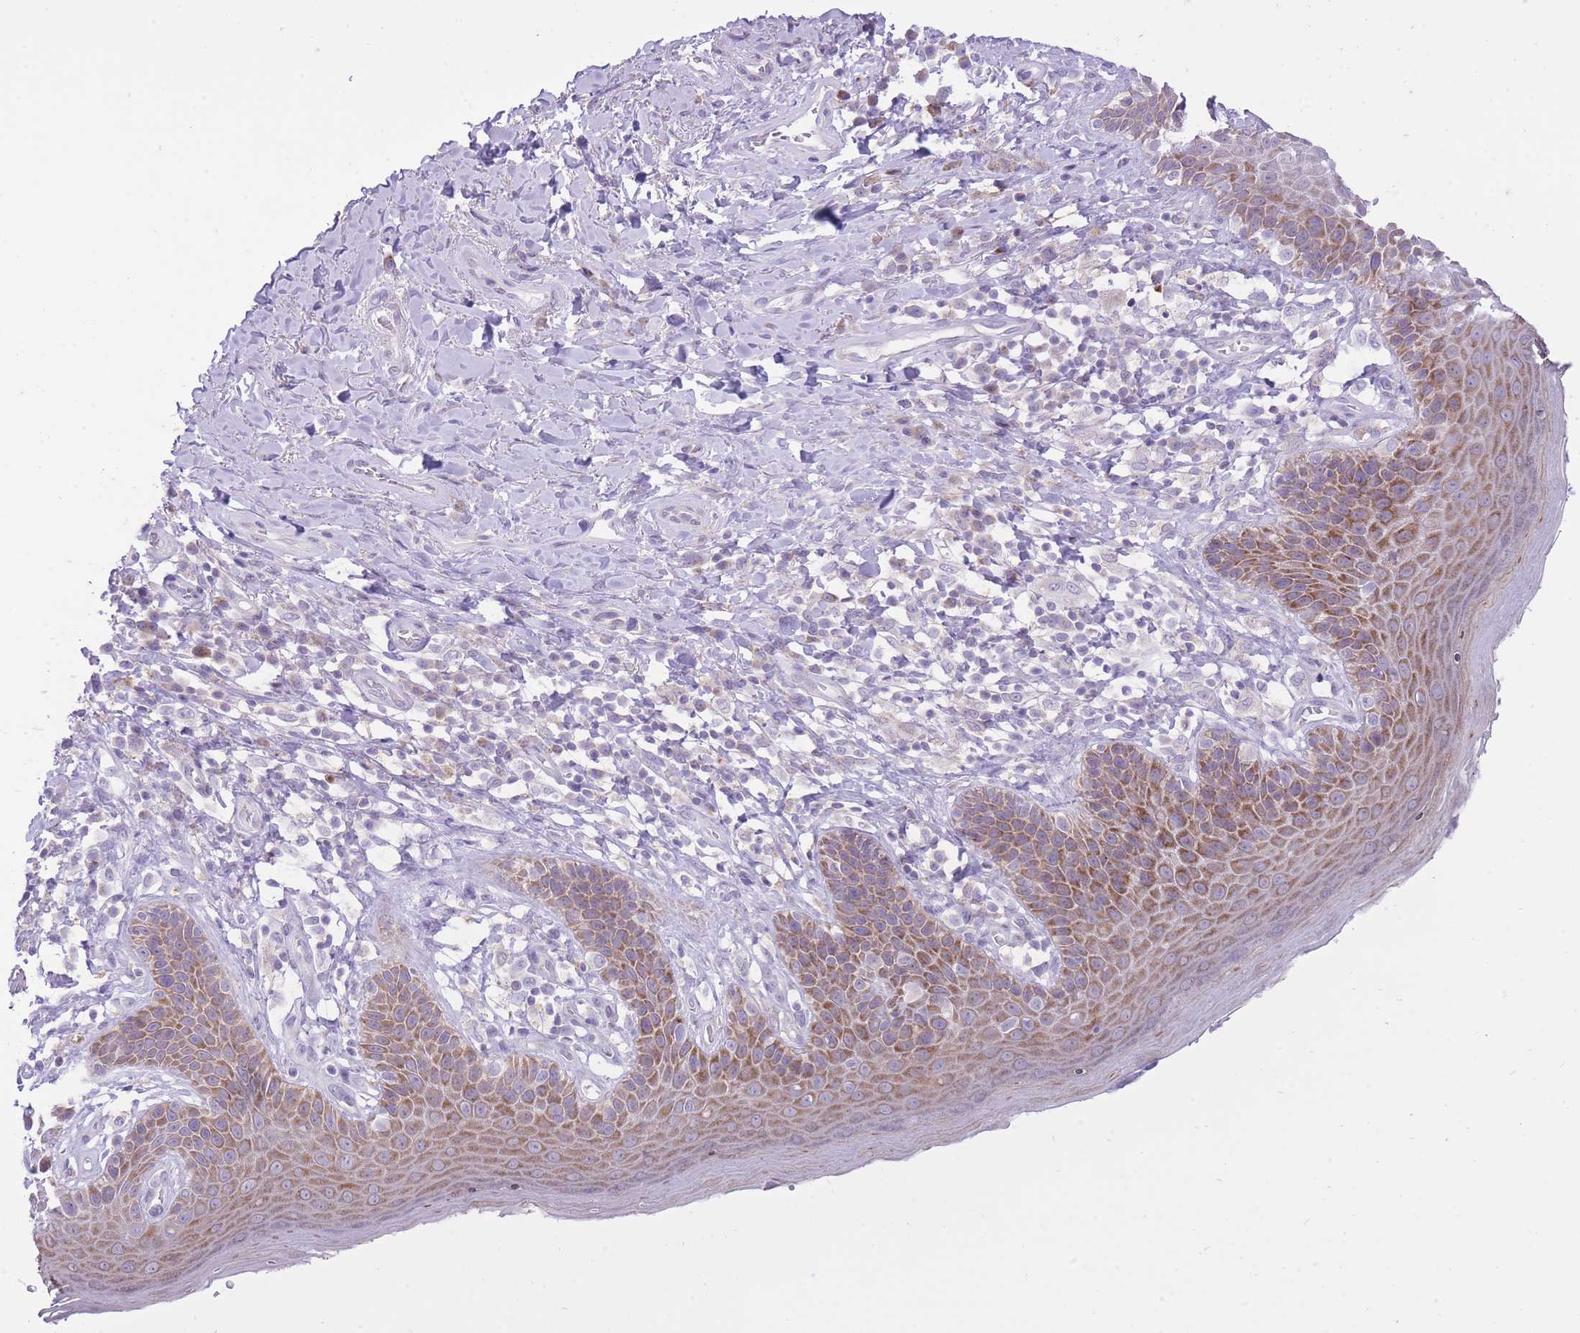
{"staining": {"intensity": "moderate", "quantity": "25%-75%", "location": "cytoplasmic/membranous"}, "tissue": "skin", "cell_type": "Epidermal cells", "image_type": "normal", "snomed": [{"axis": "morphology", "description": "Normal tissue, NOS"}, {"axis": "topography", "description": "Anal"}], "caption": "IHC (DAB (3,3'-diaminobenzidine)) staining of unremarkable human skin demonstrates moderate cytoplasmic/membranous protein positivity in approximately 25%-75% of epidermal cells.", "gene": "DENND2D", "patient": {"sex": "female", "age": 89}}